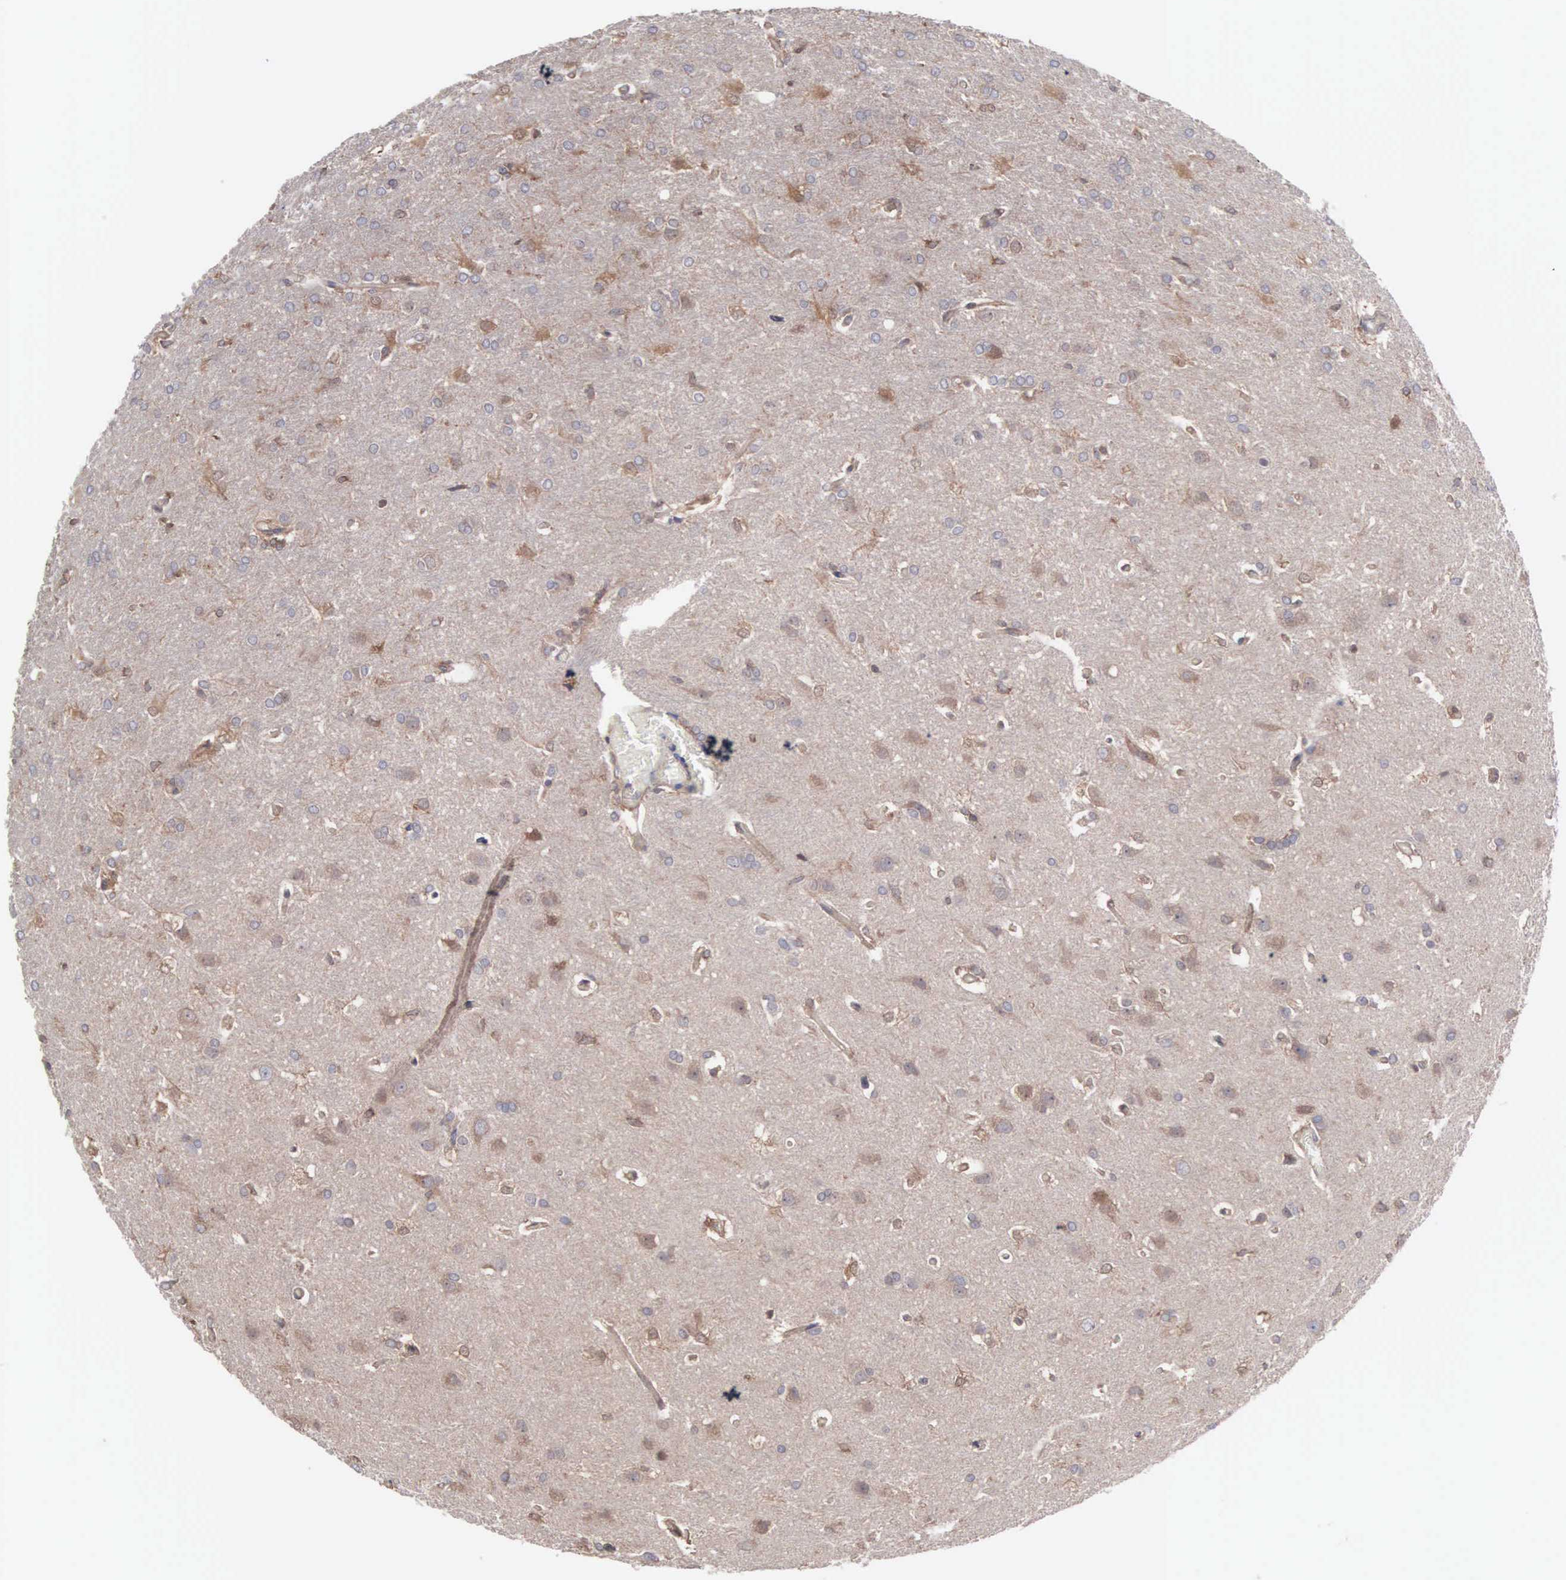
{"staining": {"intensity": "weak", "quantity": "25%-75%", "location": "cytoplasmic/membranous"}, "tissue": "glioma", "cell_type": "Tumor cells", "image_type": "cancer", "snomed": [{"axis": "morphology", "description": "Glioma, malignant, High grade"}, {"axis": "topography", "description": "Brain"}], "caption": "Immunohistochemical staining of human glioma exhibits low levels of weak cytoplasmic/membranous protein expression in approximately 25%-75% of tumor cells.", "gene": "MTHFD1", "patient": {"sex": "male", "age": 68}}